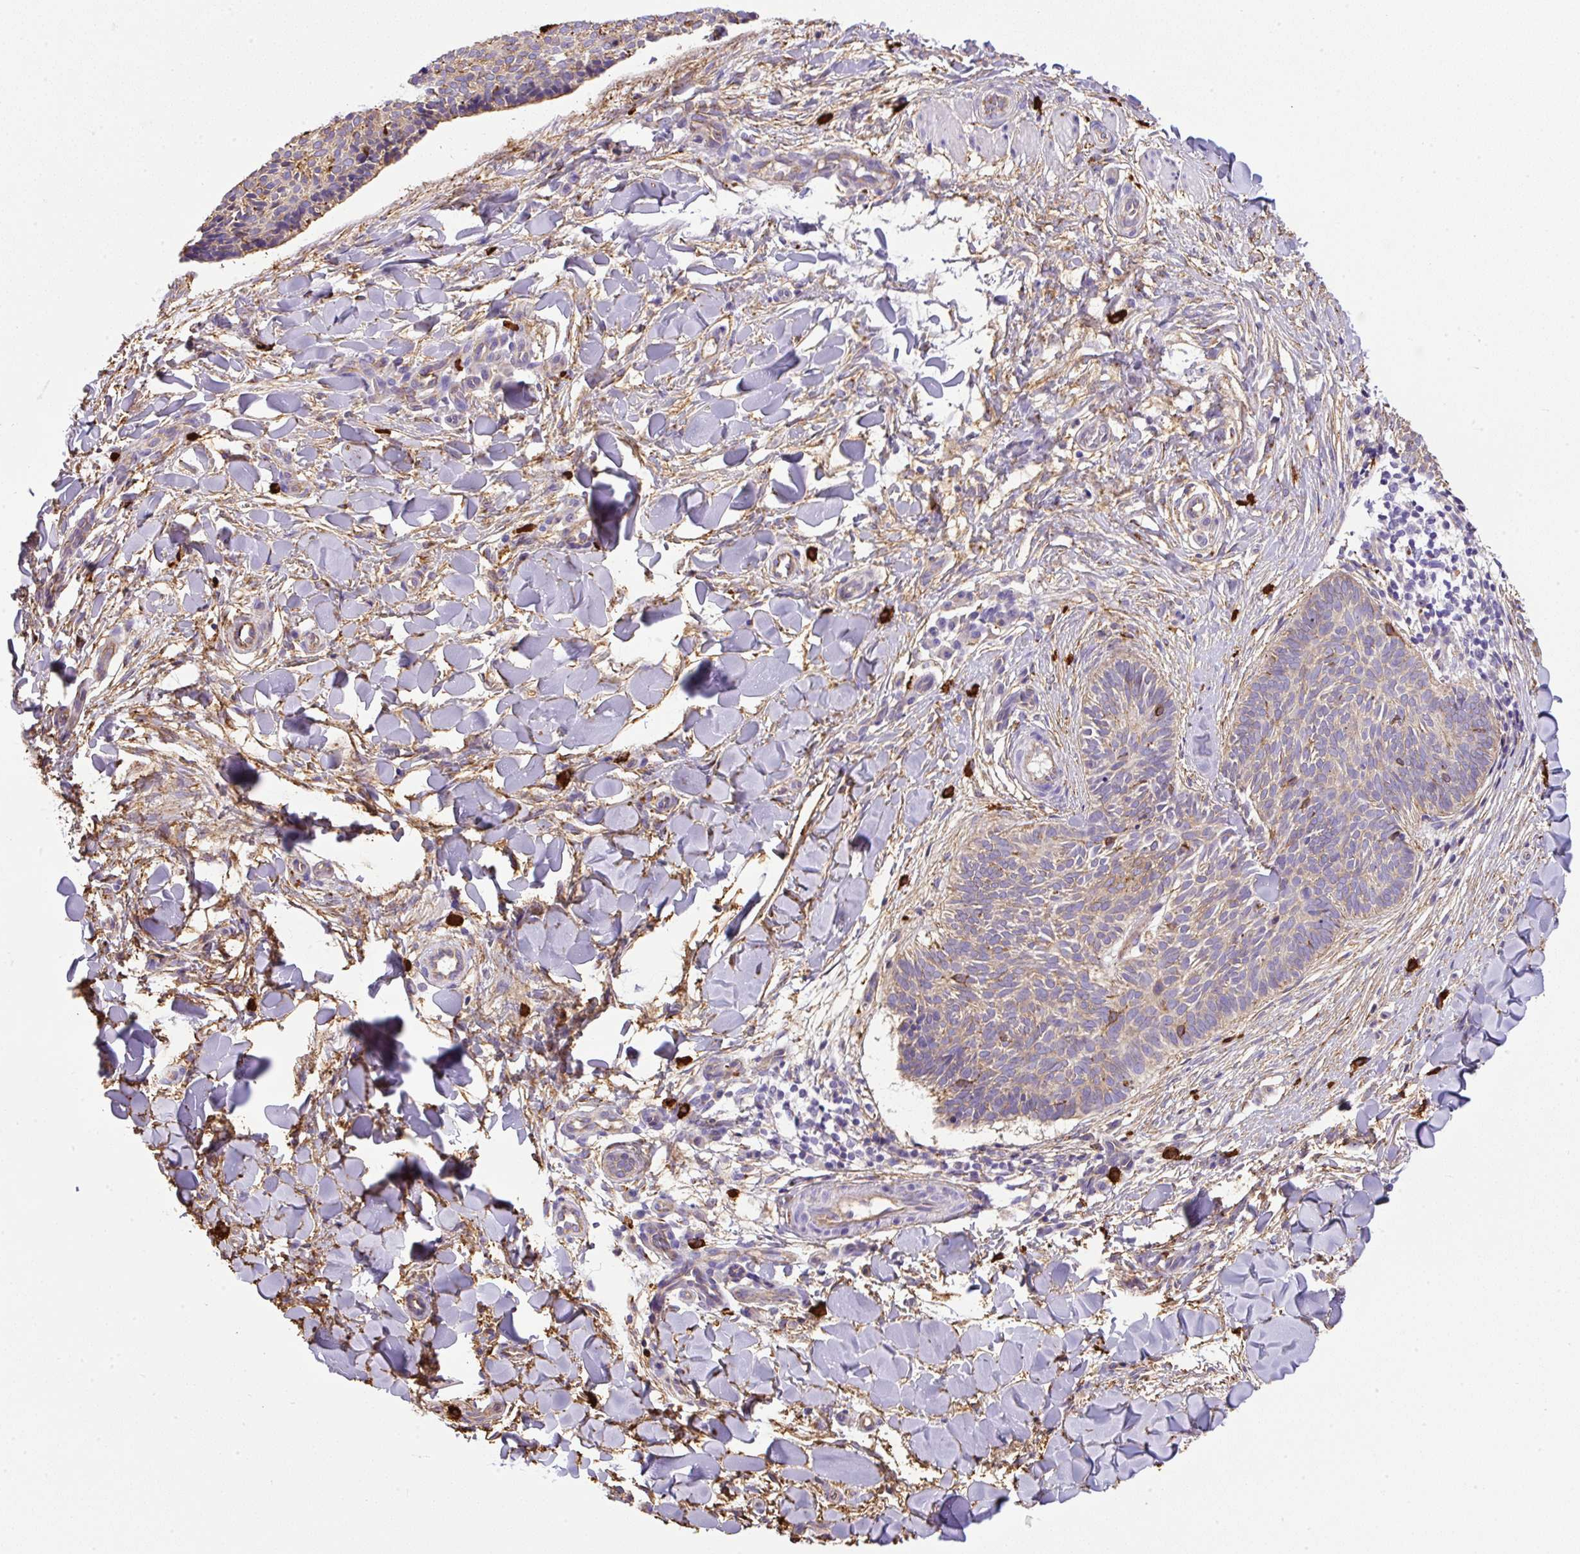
{"staining": {"intensity": "negative", "quantity": "none", "location": "none"}, "tissue": "skin cancer", "cell_type": "Tumor cells", "image_type": "cancer", "snomed": [{"axis": "morphology", "description": "Normal tissue, NOS"}, {"axis": "morphology", "description": "Basal cell carcinoma"}, {"axis": "topography", "description": "Skin"}], "caption": "High power microscopy image of an immunohistochemistry (IHC) photomicrograph of skin basal cell carcinoma, revealing no significant positivity in tumor cells.", "gene": "MAGEB5", "patient": {"sex": "male", "age": 50}}